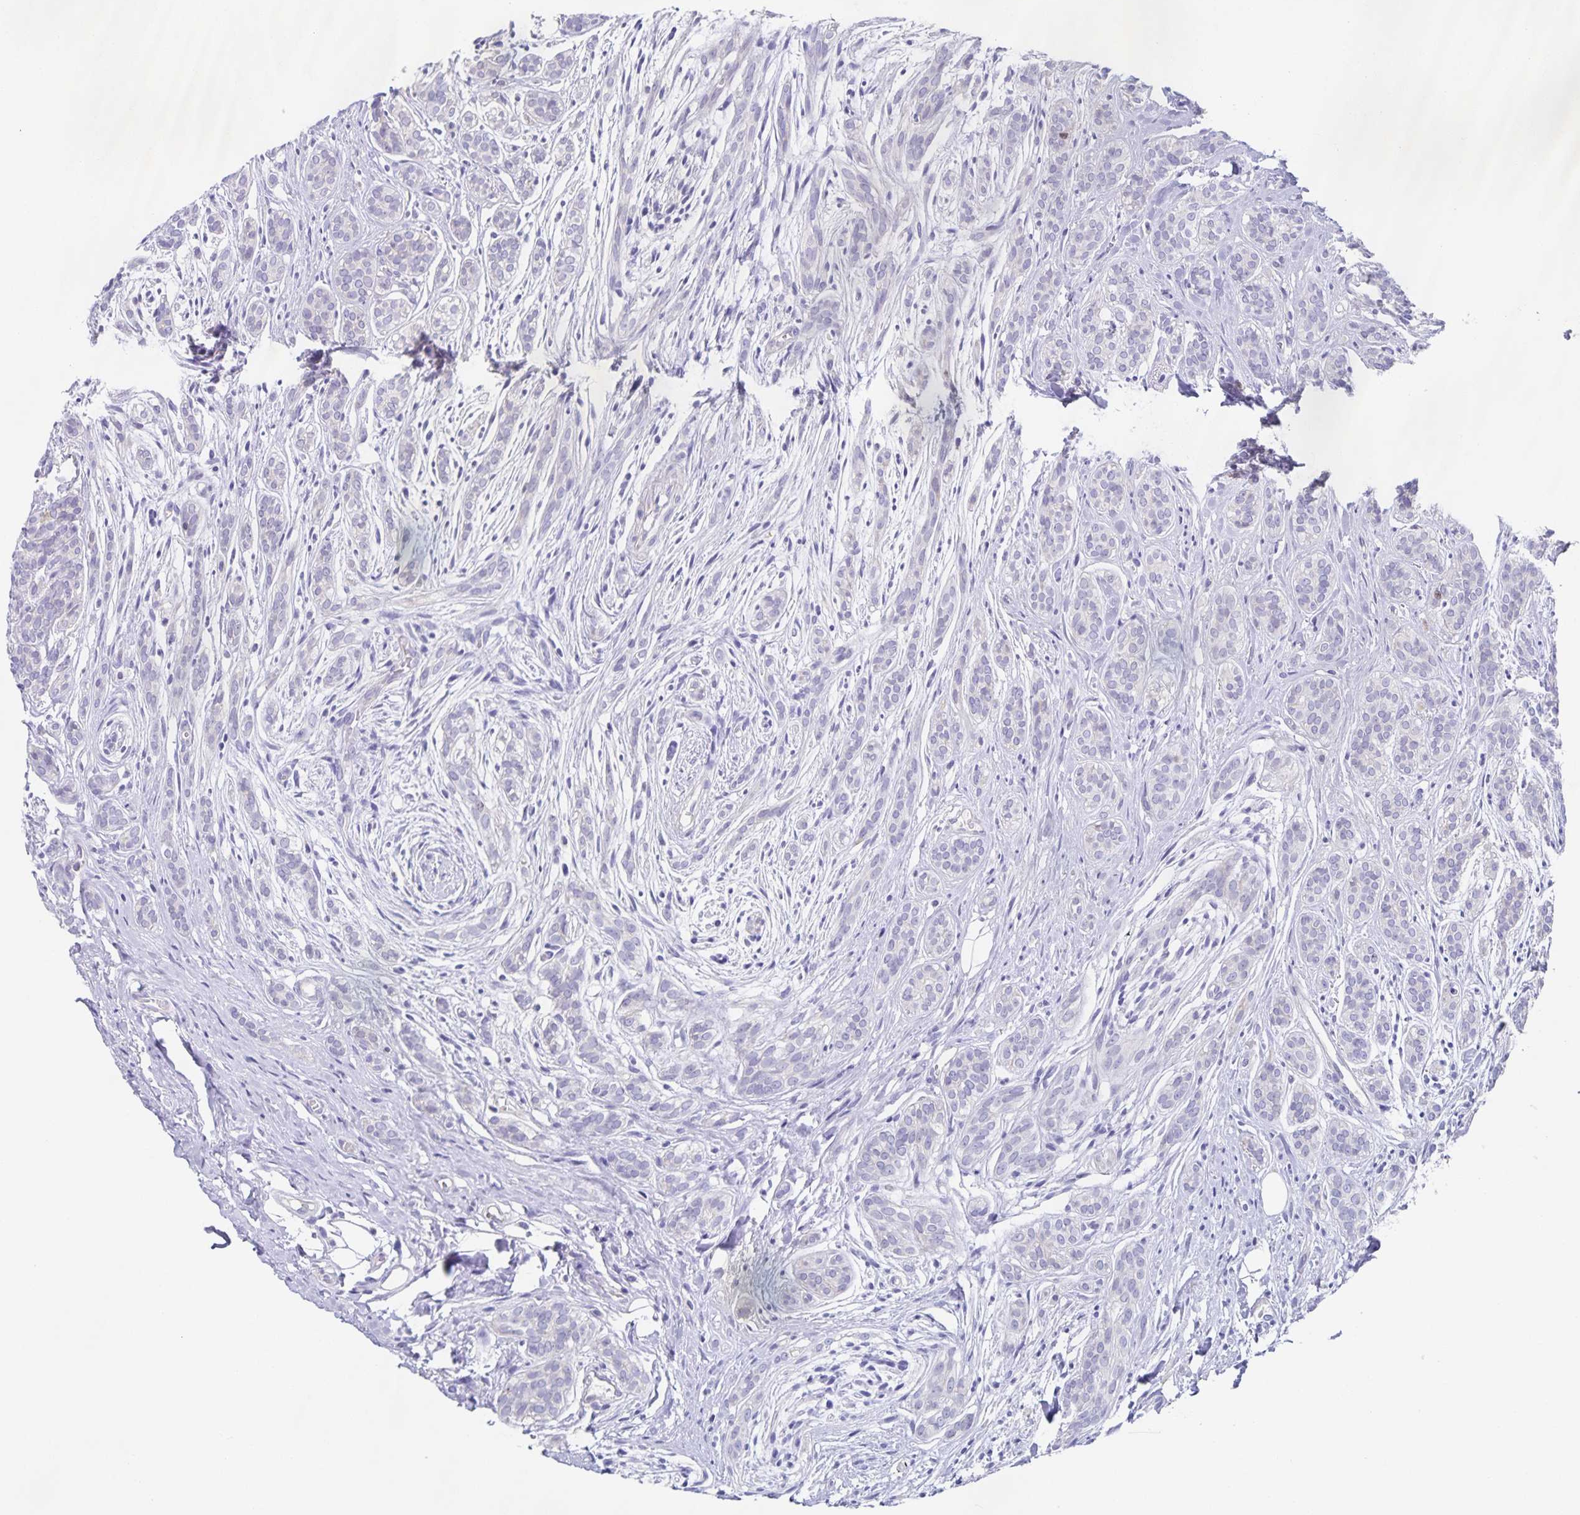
{"staining": {"intensity": "moderate", "quantity": "<25%", "location": "nuclear"}, "tissue": "head and neck cancer", "cell_type": "Tumor cells", "image_type": "cancer", "snomed": [{"axis": "morphology", "description": "Adenocarcinoma, NOS"}, {"axis": "topography", "description": "Head-Neck"}], "caption": "A high-resolution photomicrograph shows IHC staining of head and neck adenocarcinoma, which demonstrates moderate nuclear expression in about <25% of tumor cells. (Stains: DAB in brown, nuclei in blue, Microscopy: brightfield microscopy at high magnification).", "gene": "CENPH", "patient": {"sex": "female", "age": 57}}